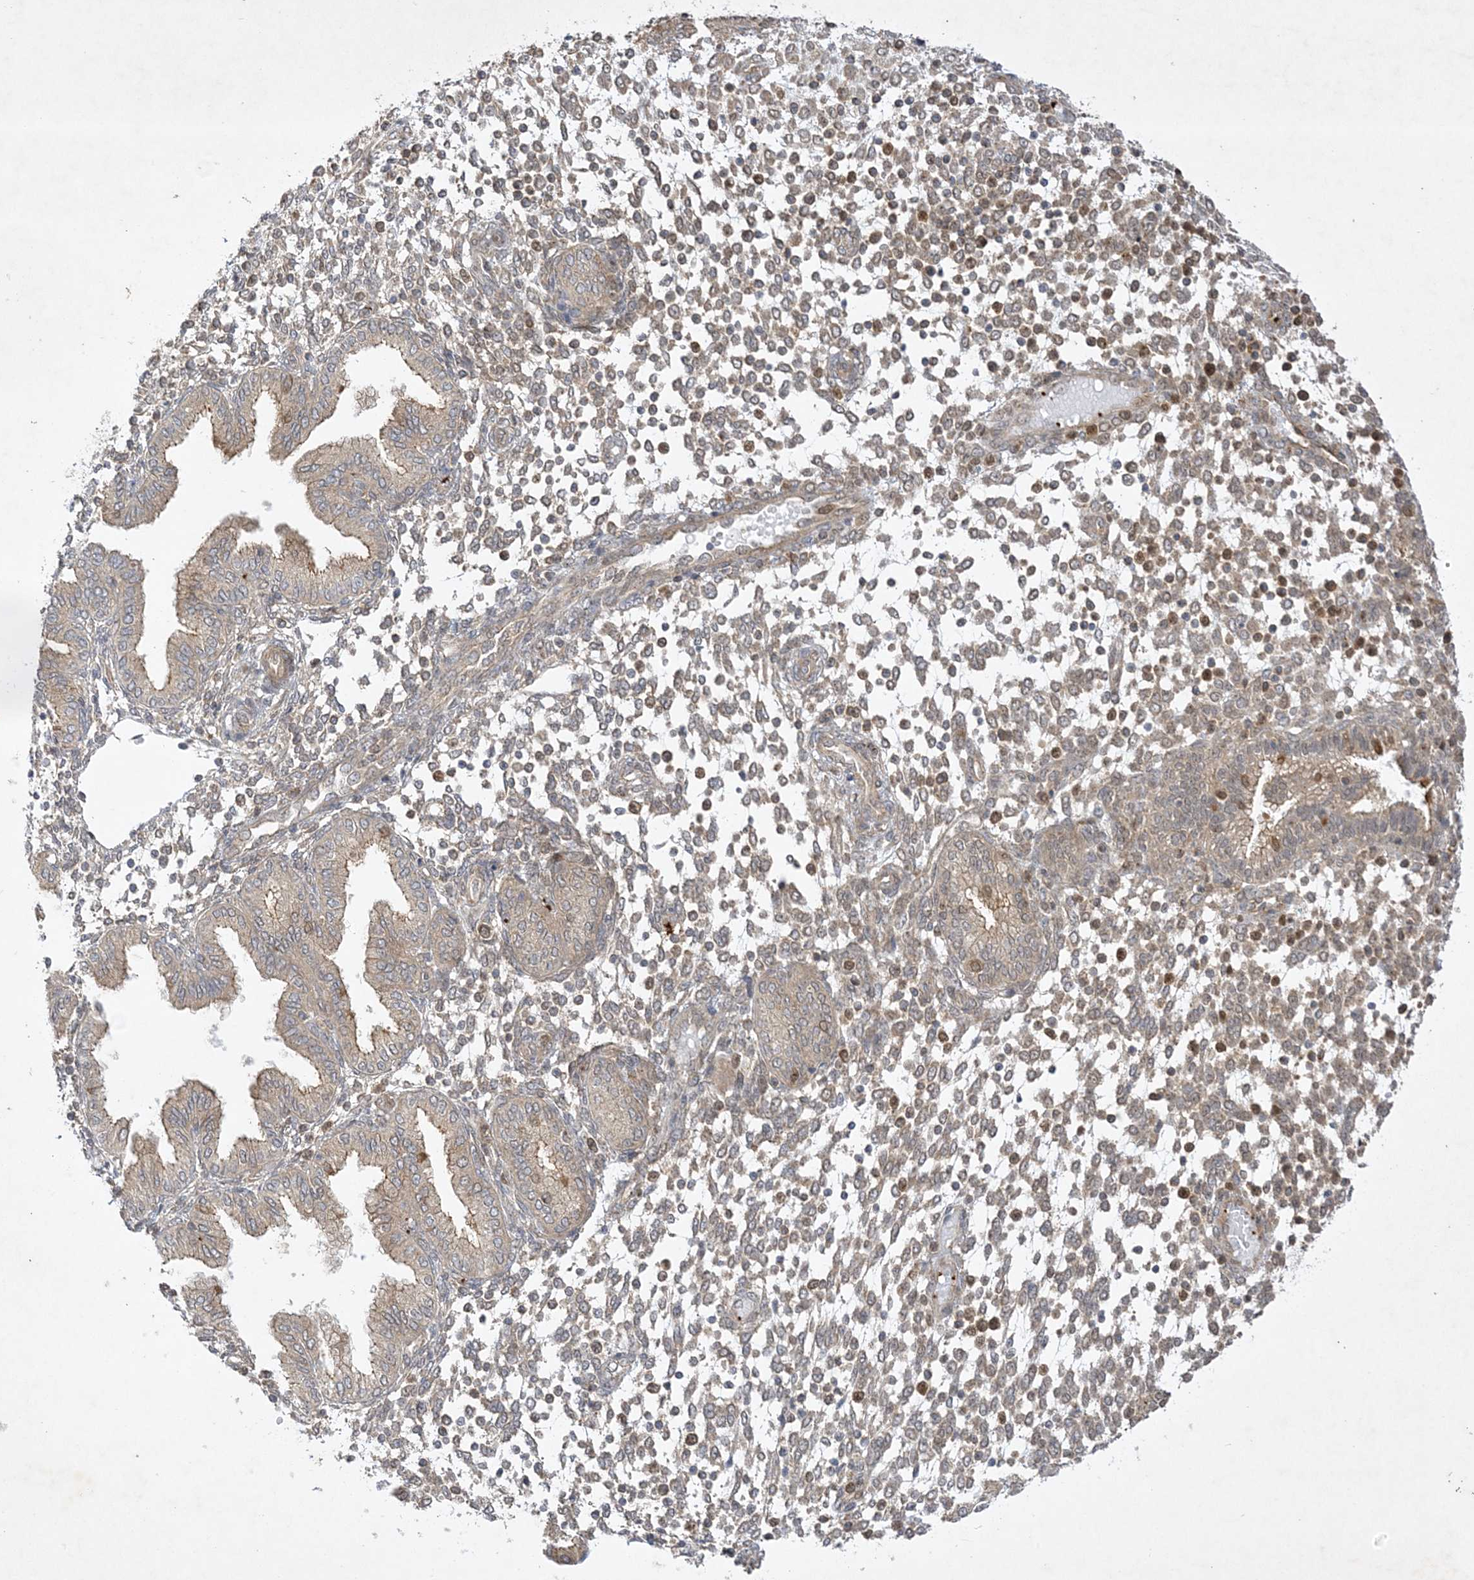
{"staining": {"intensity": "moderate", "quantity": "<25%", "location": "nuclear"}, "tissue": "endometrium", "cell_type": "Cells in endometrial stroma", "image_type": "normal", "snomed": [{"axis": "morphology", "description": "Normal tissue, NOS"}, {"axis": "topography", "description": "Endometrium"}], "caption": "Cells in endometrial stroma demonstrate low levels of moderate nuclear positivity in about <25% of cells in benign human endometrium.", "gene": "NAF1", "patient": {"sex": "female", "age": 53}}